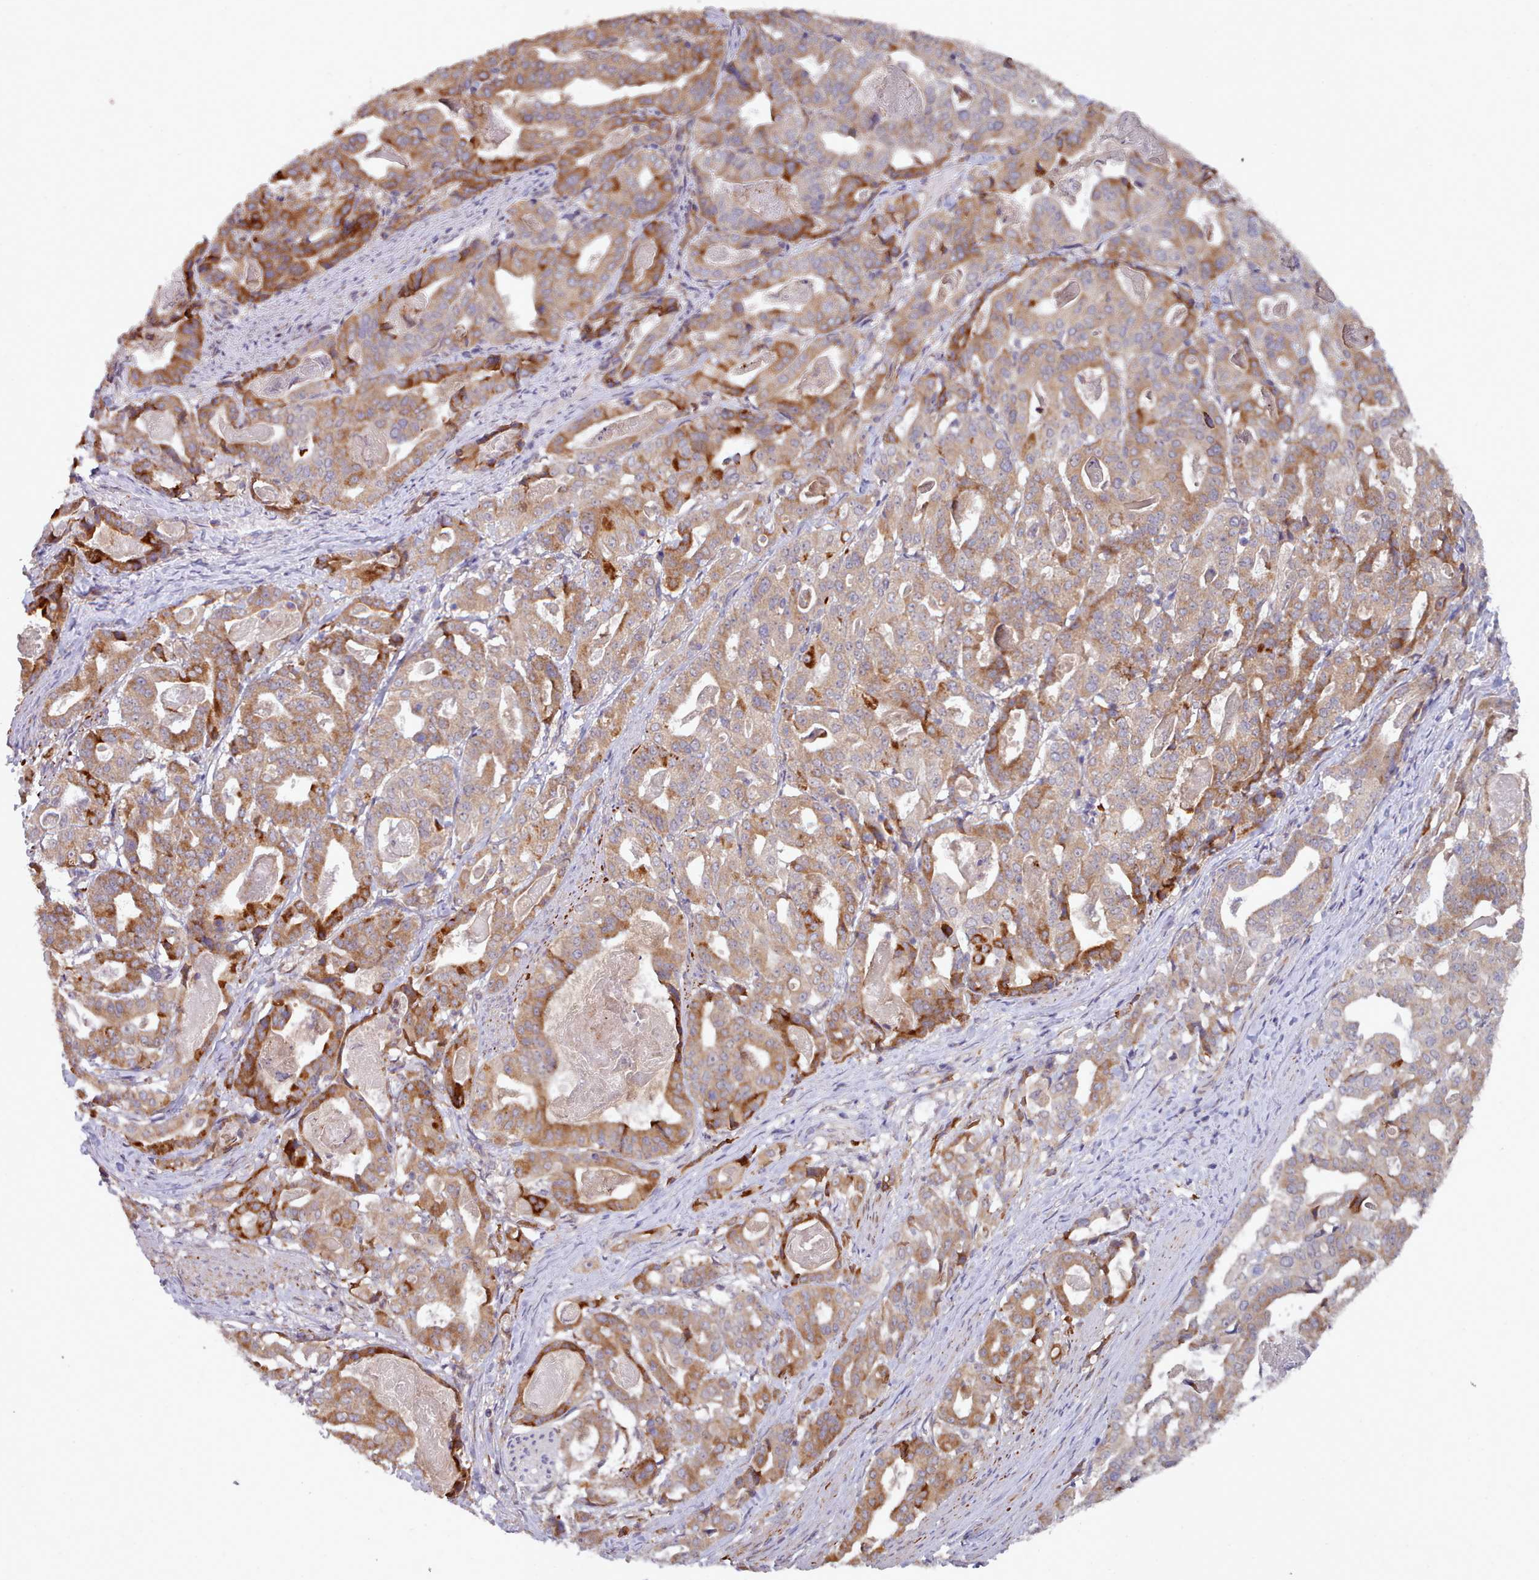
{"staining": {"intensity": "moderate", "quantity": ">75%", "location": "cytoplasmic/membranous"}, "tissue": "stomach cancer", "cell_type": "Tumor cells", "image_type": "cancer", "snomed": [{"axis": "morphology", "description": "Adenocarcinoma, NOS"}, {"axis": "topography", "description": "Stomach"}], "caption": "Protein analysis of stomach cancer tissue reveals moderate cytoplasmic/membranous staining in approximately >75% of tumor cells. The staining is performed using DAB (3,3'-diaminobenzidine) brown chromogen to label protein expression. The nuclei are counter-stained blue using hematoxylin.", "gene": "TRIM26", "patient": {"sex": "male", "age": 48}}